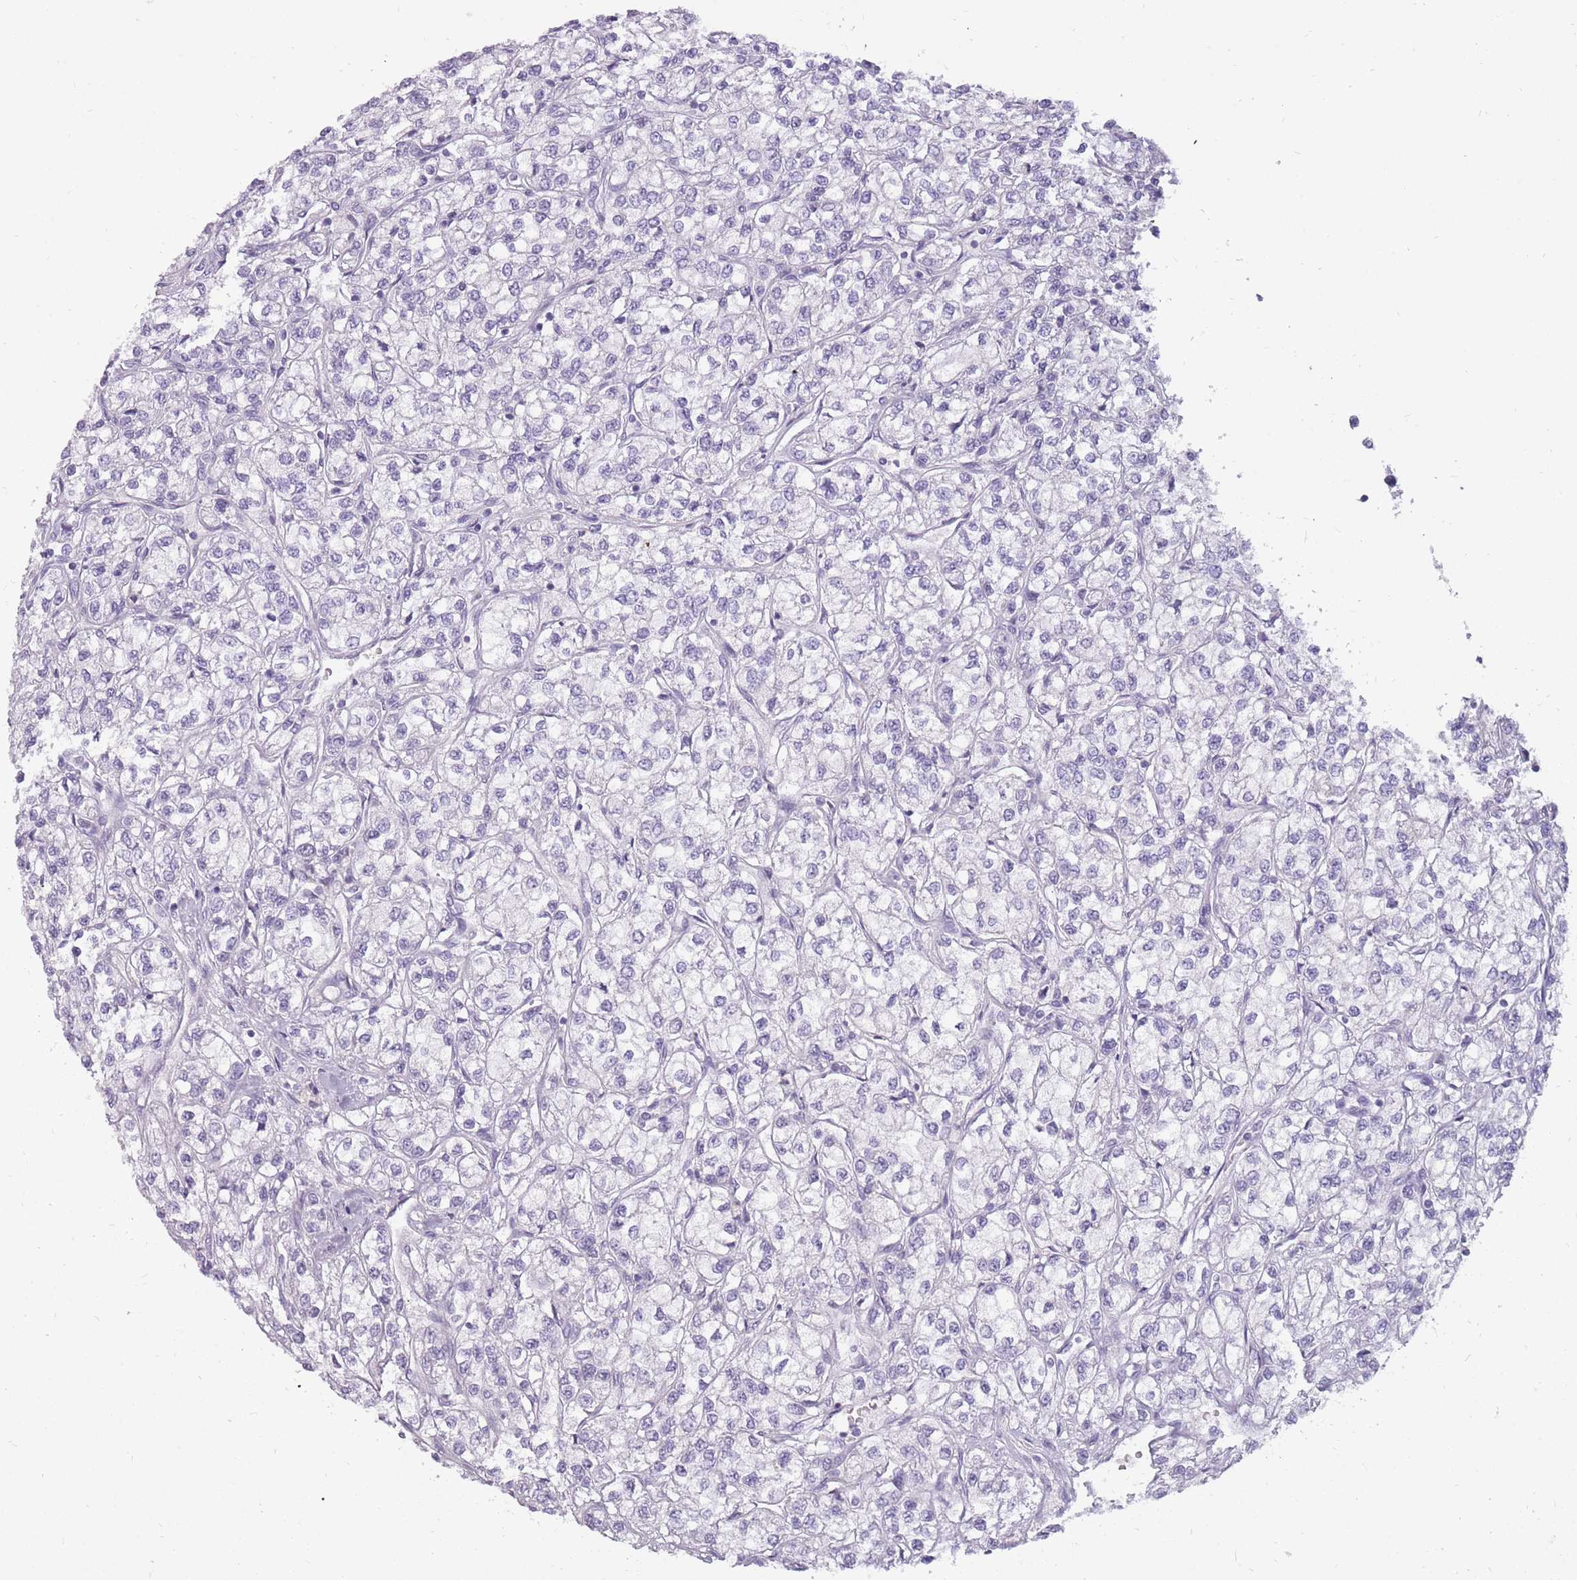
{"staining": {"intensity": "negative", "quantity": "none", "location": "none"}, "tissue": "renal cancer", "cell_type": "Tumor cells", "image_type": "cancer", "snomed": [{"axis": "morphology", "description": "Adenocarcinoma, NOS"}, {"axis": "topography", "description": "Kidney"}], "caption": "The immunohistochemistry (IHC) image has no significant staining in tumor cells of renal adenocarcinoma tissue.", "gene": "POMZP3", "patient": {"sex": "male", "age": 80}}